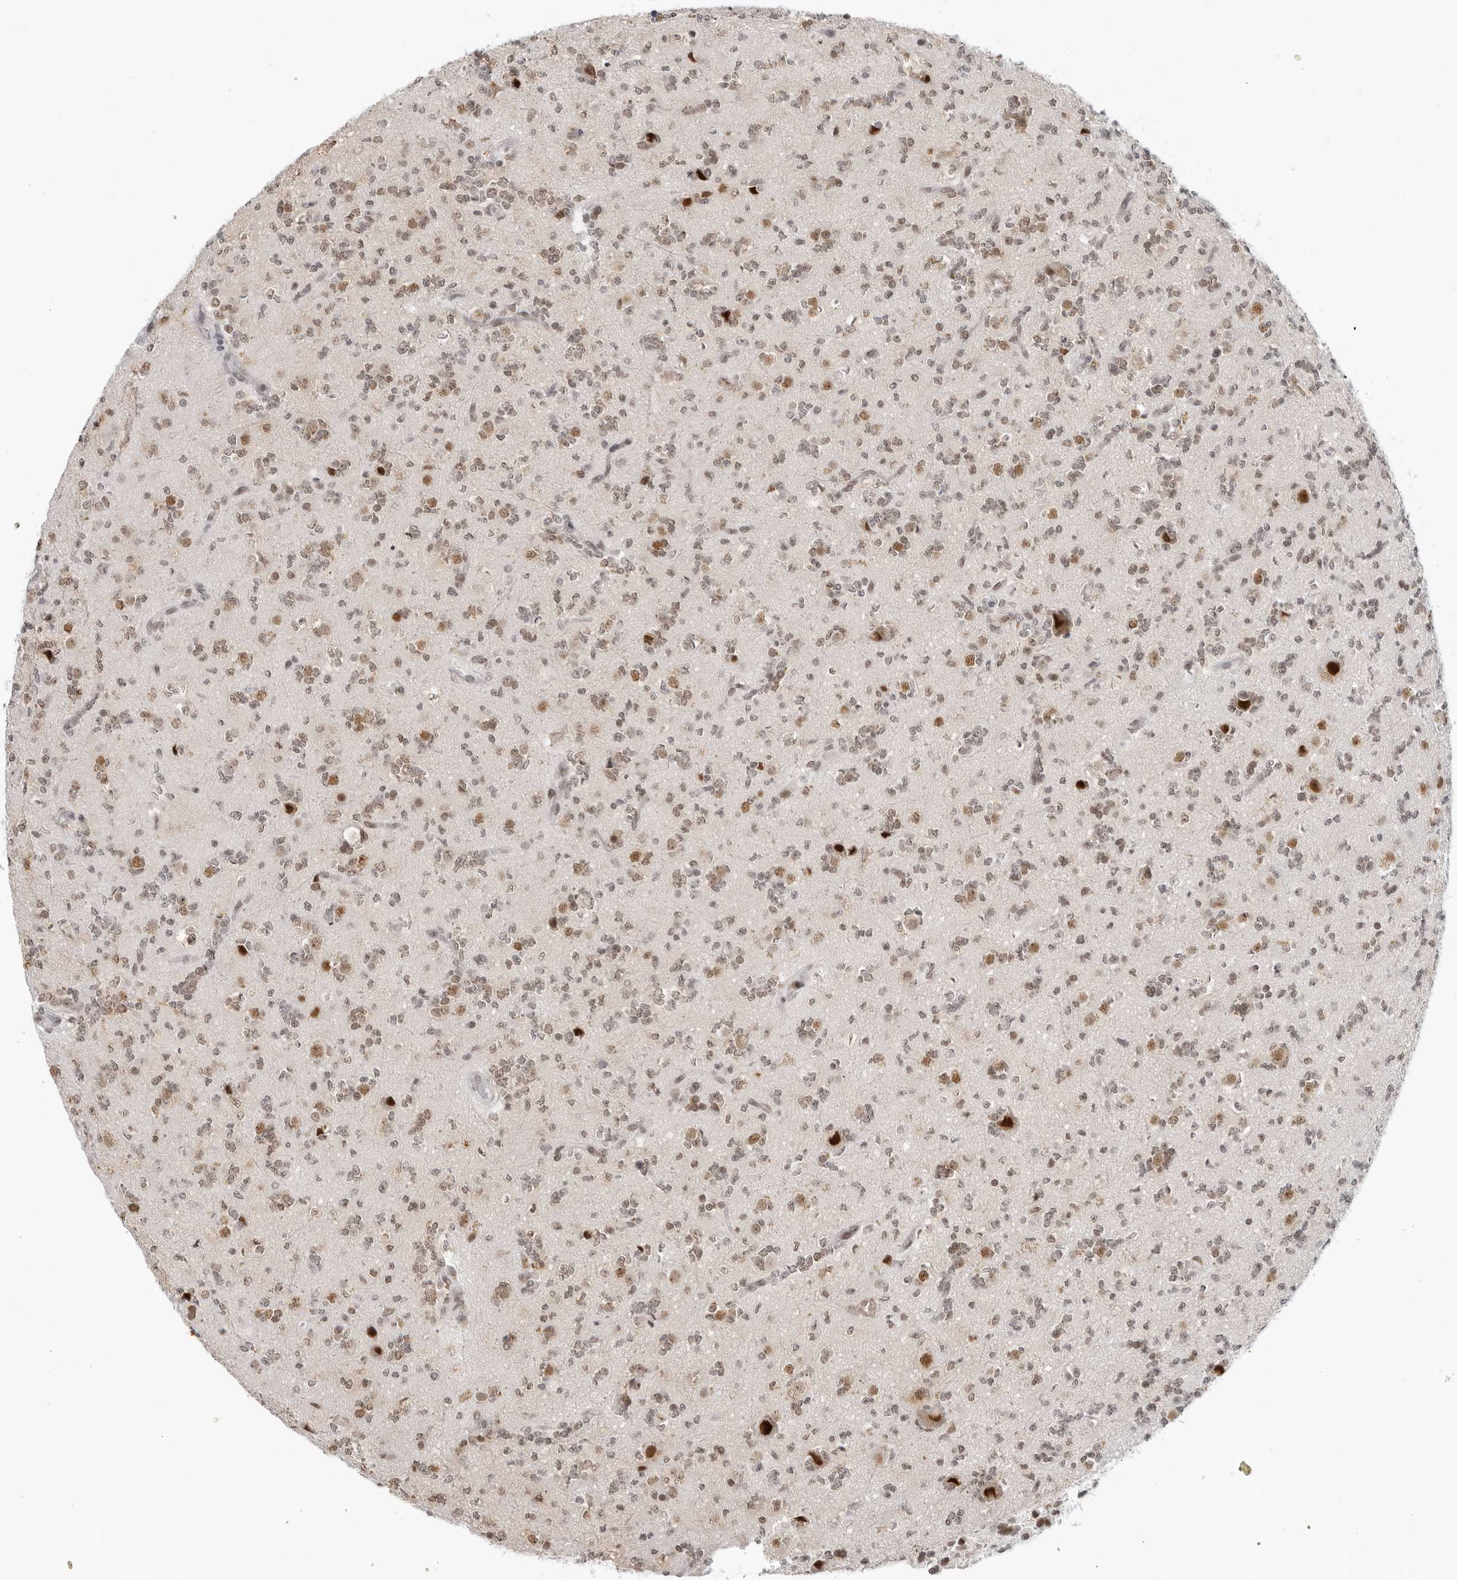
{"staining": {"intensity": "weak", "quantity": ">75%", "location": "nuclear"}, "tissue": "glioma", "cell_type": "Tumor cells", "image_type": "cancer", "snomed": [{"axis": "morphology", "description": "Glioma, malignant, High grade"}, {"axis": "topography", "description": "Brain"}], "caption": "Tumor cells exhibit weak nuclear positivity in approximately >75% of cells in glioma.", "gene": "FOXK2", "patient": {"sex": "female", "age": 62}}